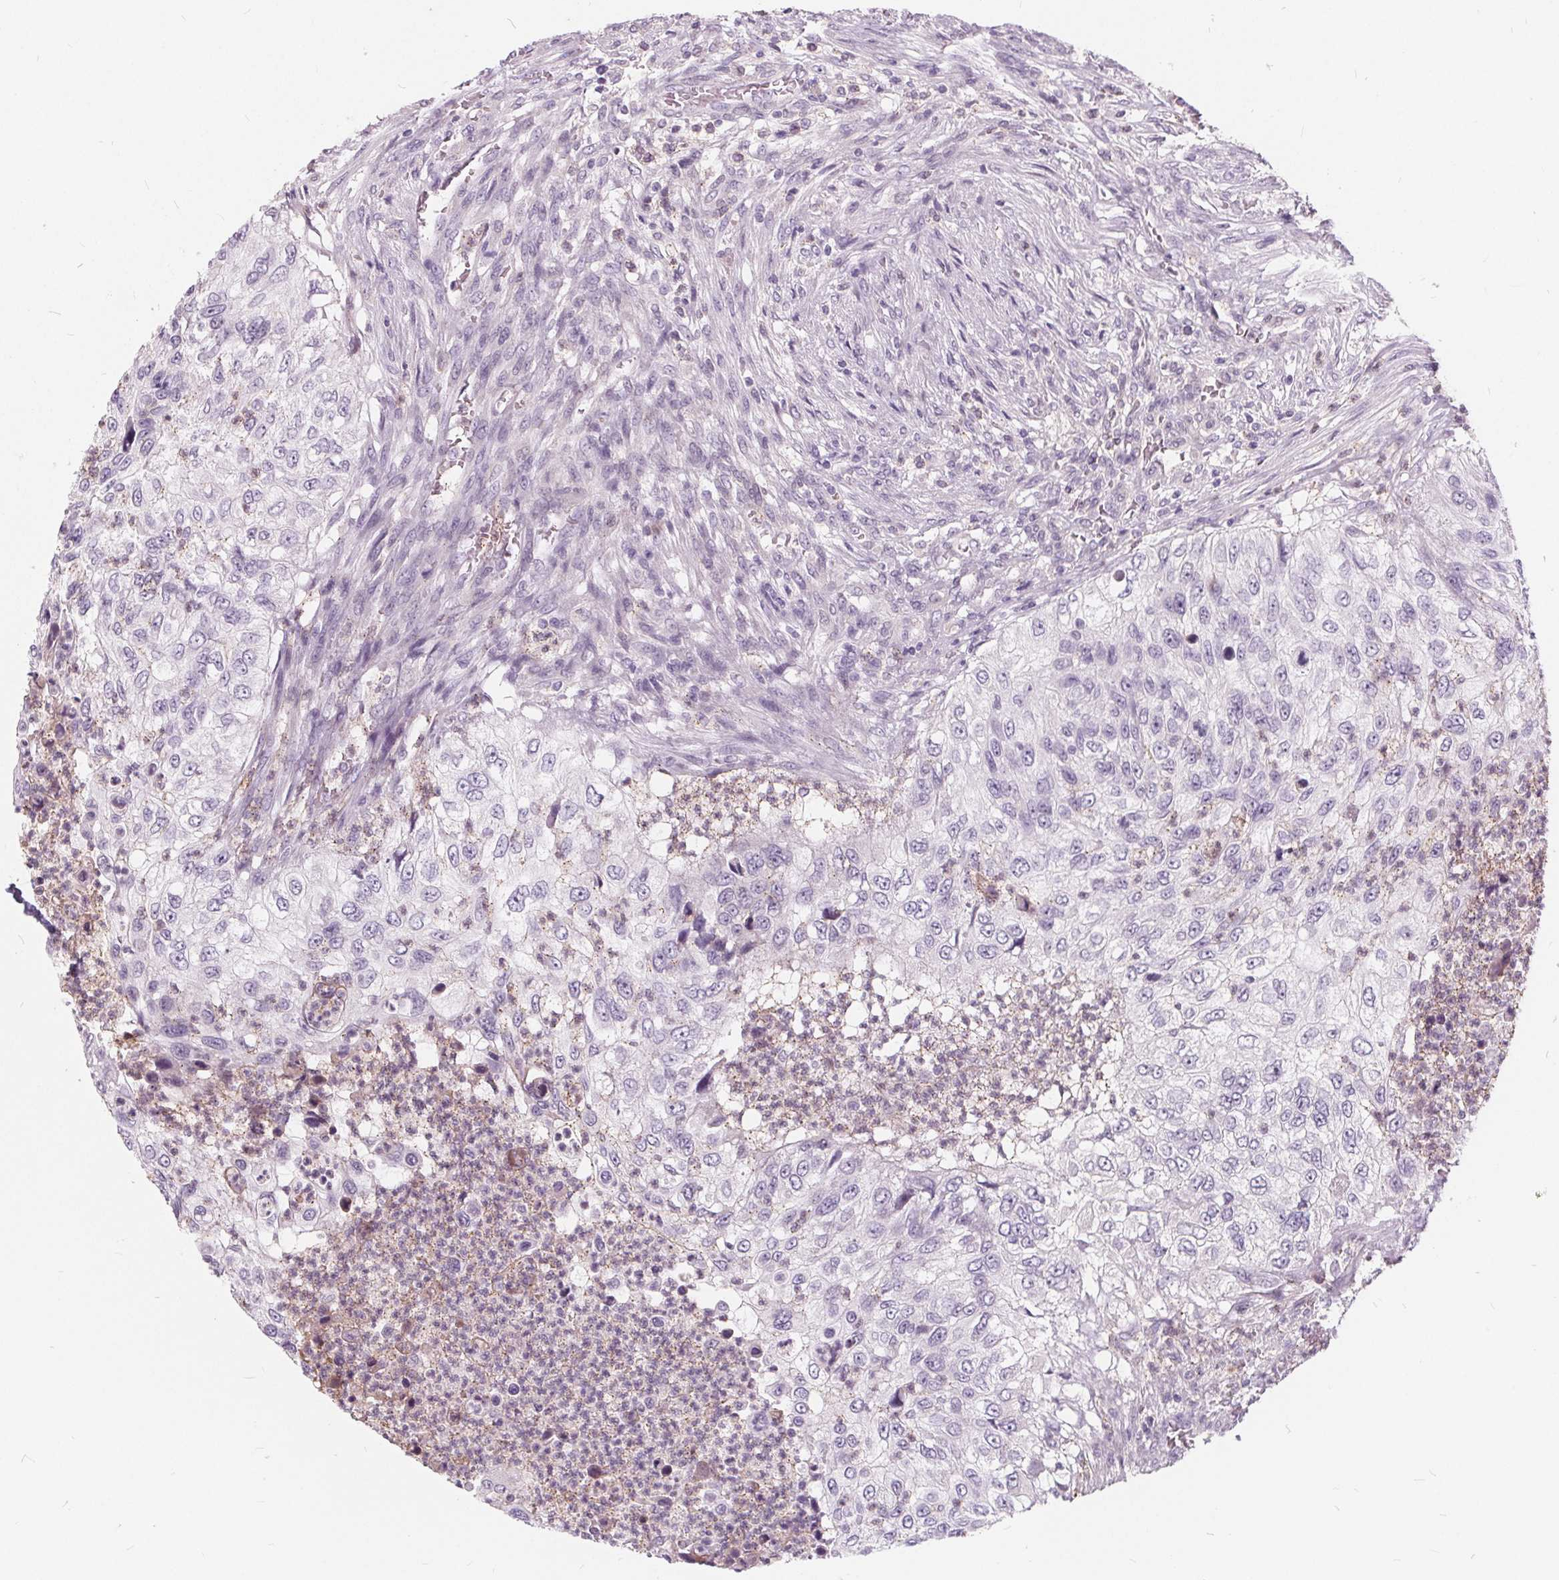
{"staining": {"intensity": "negative", "quantity": "none", "location": "none"}, "tissue": "urothelial cancer", "cell_type": "Tumor cells", "image_type": "cancer", "snomed": [{"axis": "morphology", "description": "Urothelial carcinoma, High grade"}, {"axis": "topography", "description": "Urinary bladder"}], "caption": "IHC of human high-grade urothelial carcinoma displays no staining in tumor cells. Brightfield microscopy of IHC stained with DAB (3,3'-diaminobenzidine) (brown) and hematoxylin (blue), captured at high magnification.", "gene": "HAAO", "patient": {"sex": "female", "age": 60}}